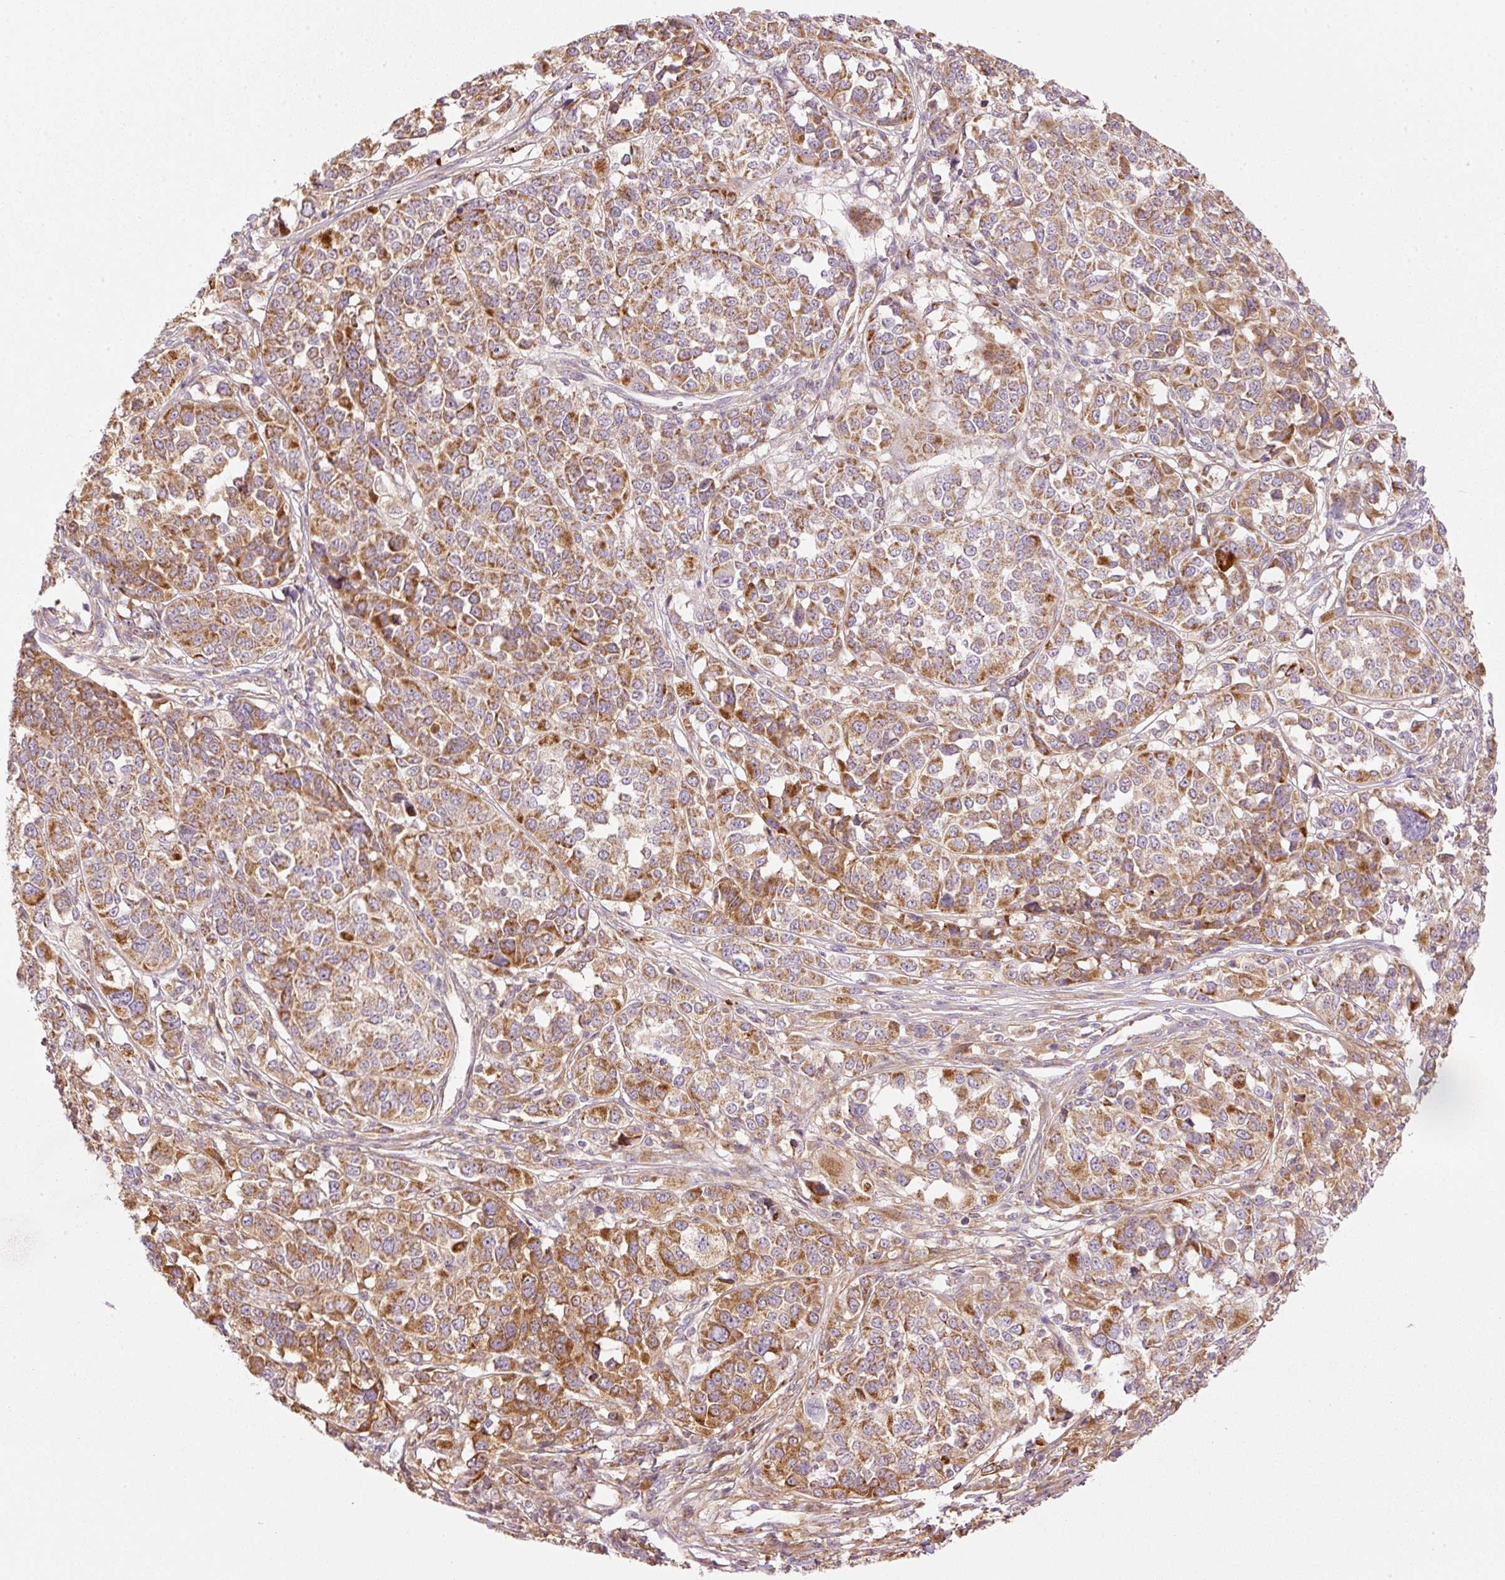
{"staining": {"intensity": "moderate", "quantity": ">75%", "location": "cytoplasmic/membranous"}, "tissue": "melanoma", "cell_type": "Tumor cells", "image_type": "cancer", "snomed": [{"axis": "morphology", "description": "Malignant melanoma, Metastatic site"}, {"axis": "topography", "description": "Lymph node"}], "caption": "Human malignant melanoma (metastatic site) stained with a protein marker reveals moderate staining in tumor cells.", "gene": "SERPING1", "patient": {"sex": "male", "age": 44}}